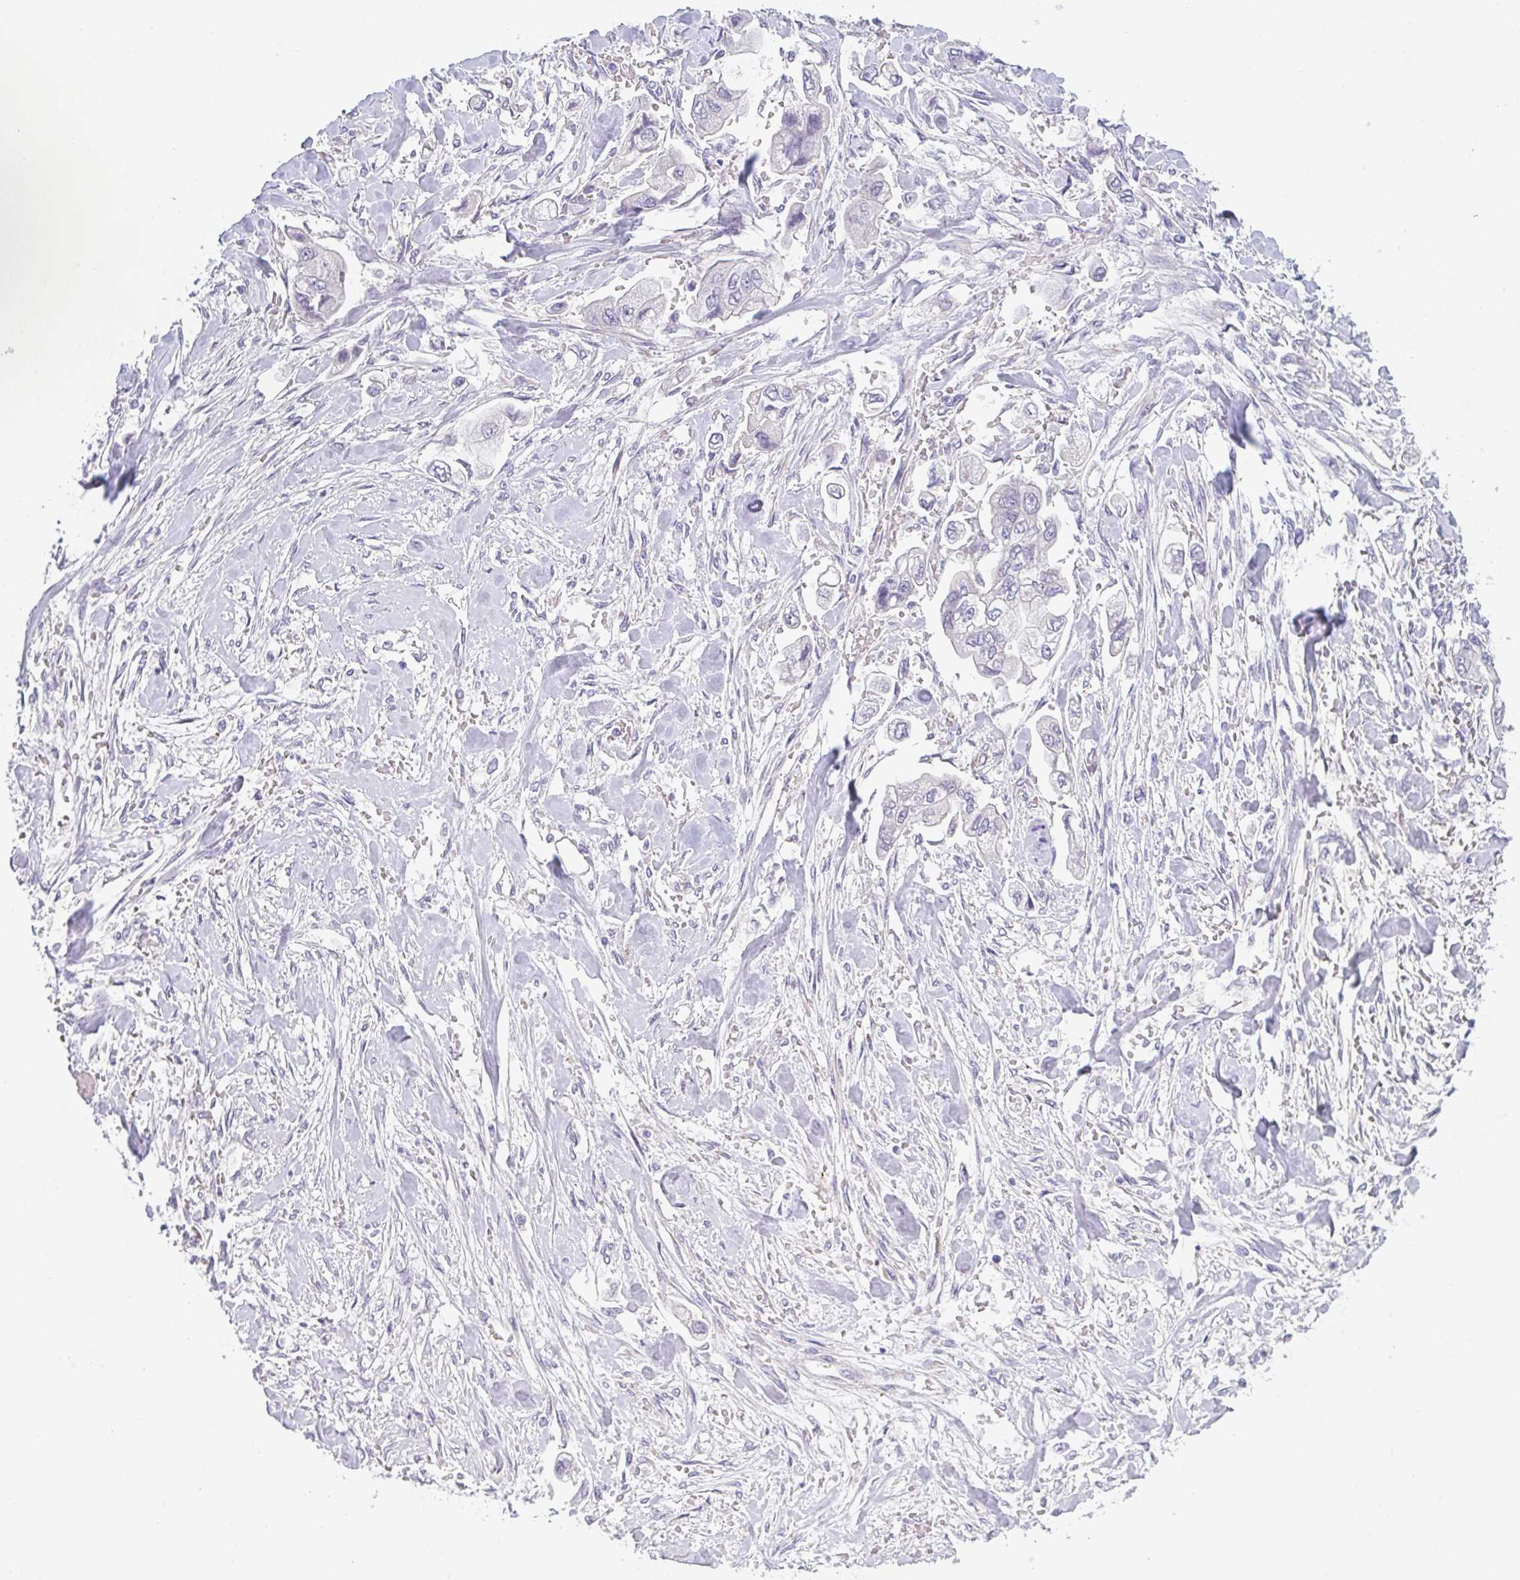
{"staining": {"intensity": "negative", "quantity": "none", "location": "none"}, "tissue": "stomach cancer", "cell_type": "Tumor cells", "image_type": "cancer", "snomed": [{"axis": "morphology", "description": "Adenocarcinoma, NOS"}, {"axis": "topography", "description": "Stomach"}], "caption": "This is a micrograph of IHC staining of adenocarcinoma (stomach), which shows no staining in tumor cells.", "gene": "LPAR4", "patient": {"sex": "male", "age": 62}}